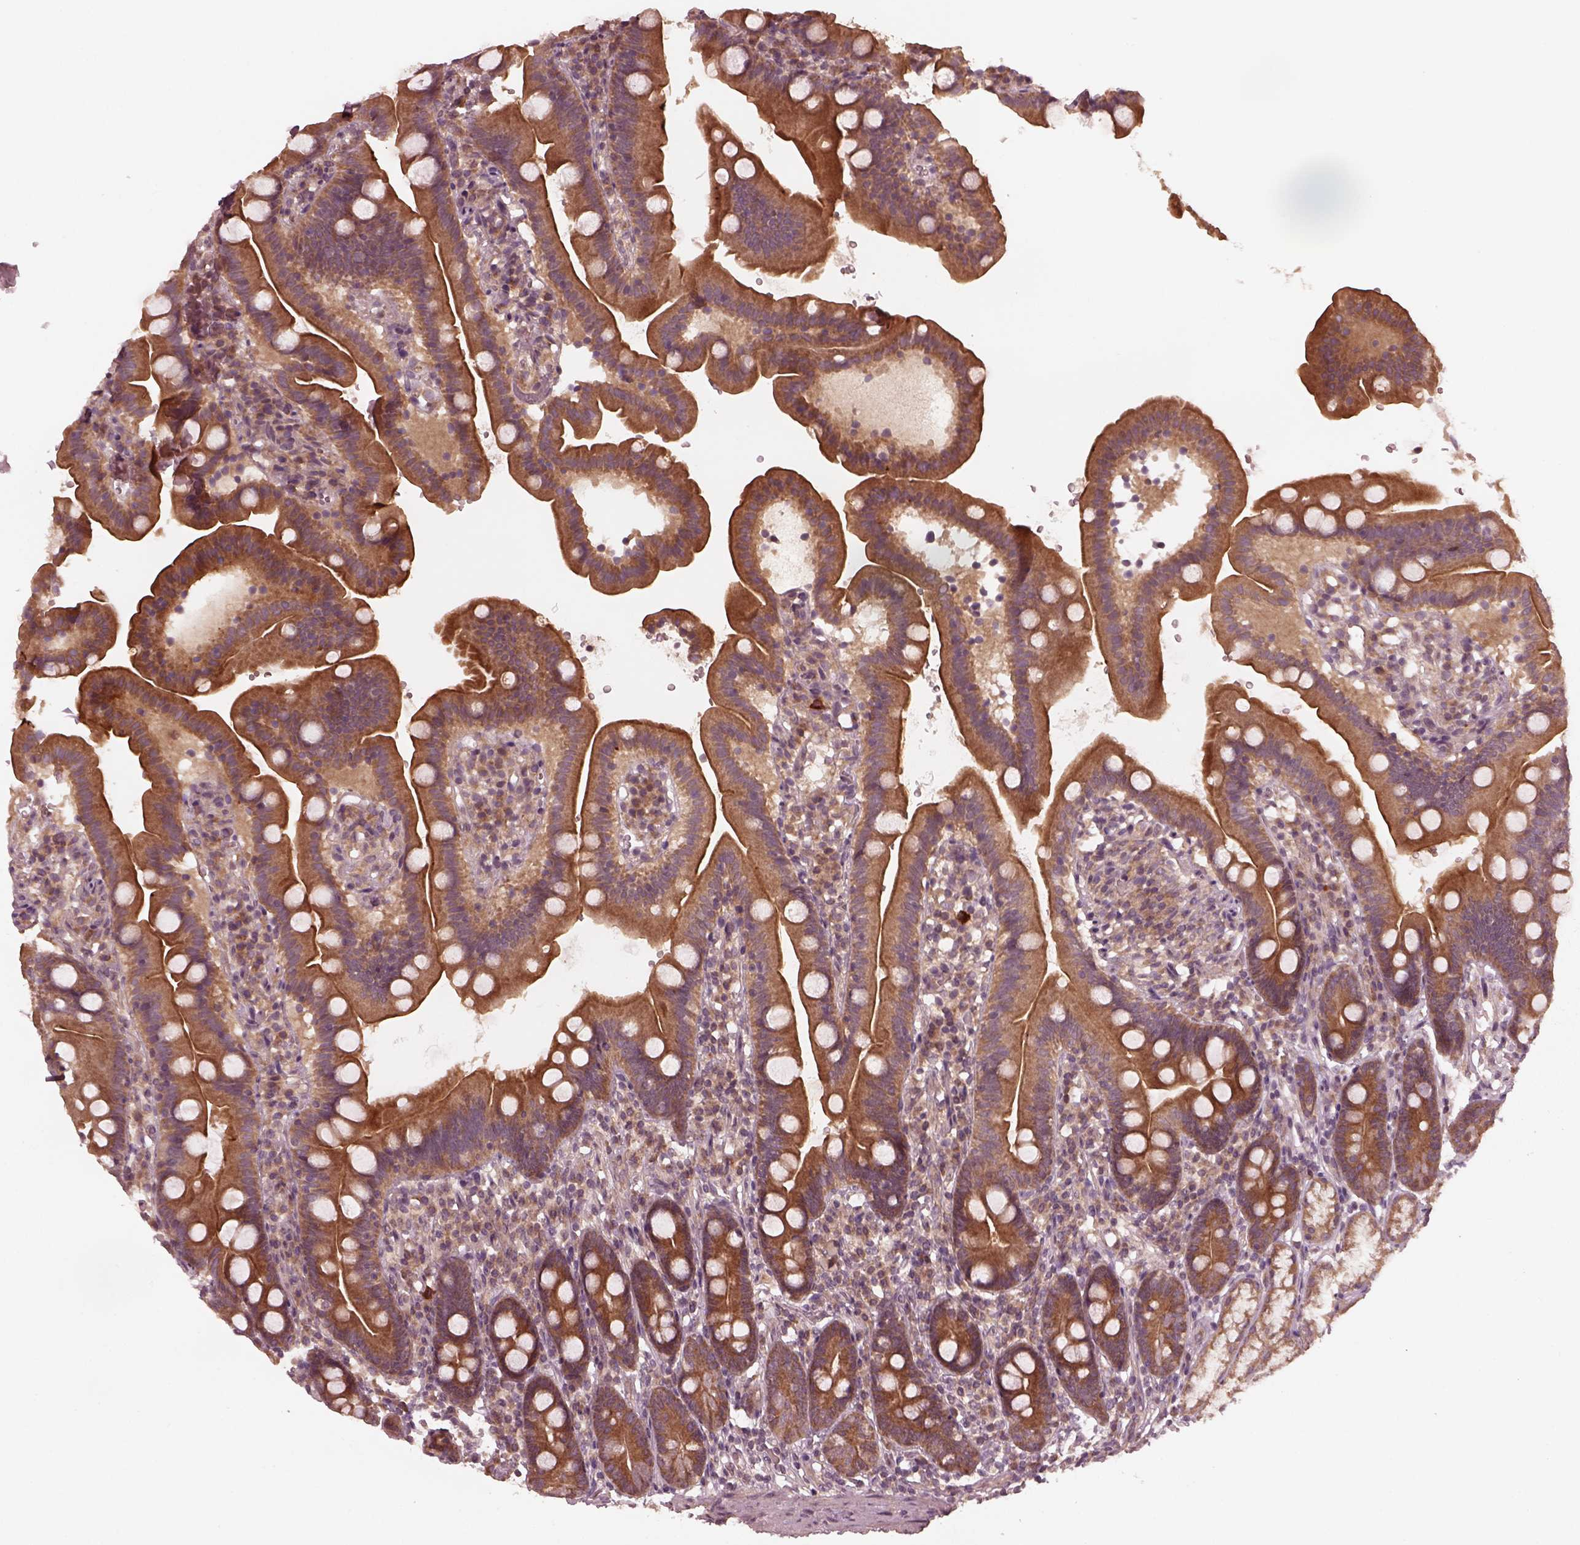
{"staining": {"intensity": "strong", "quantity": ">75%", "location": "cytoplasmic/membranous"}, "tissue": "duodenum", "cell_type": "Glandular cells", "image_type": "normal", "snomed": [{"axis": "morphology", "description": "Normal tissue, NOS"}, {"axis": "topography", "description": "Duodenum"}], "caption": "Glandular cells demonstrate high levels of strong cytoplasmic/membranous positivity in about >75% of cells in benign human duodenum.", "gene": "FAF2", "patient": {"sex": "female", "age": 67}}